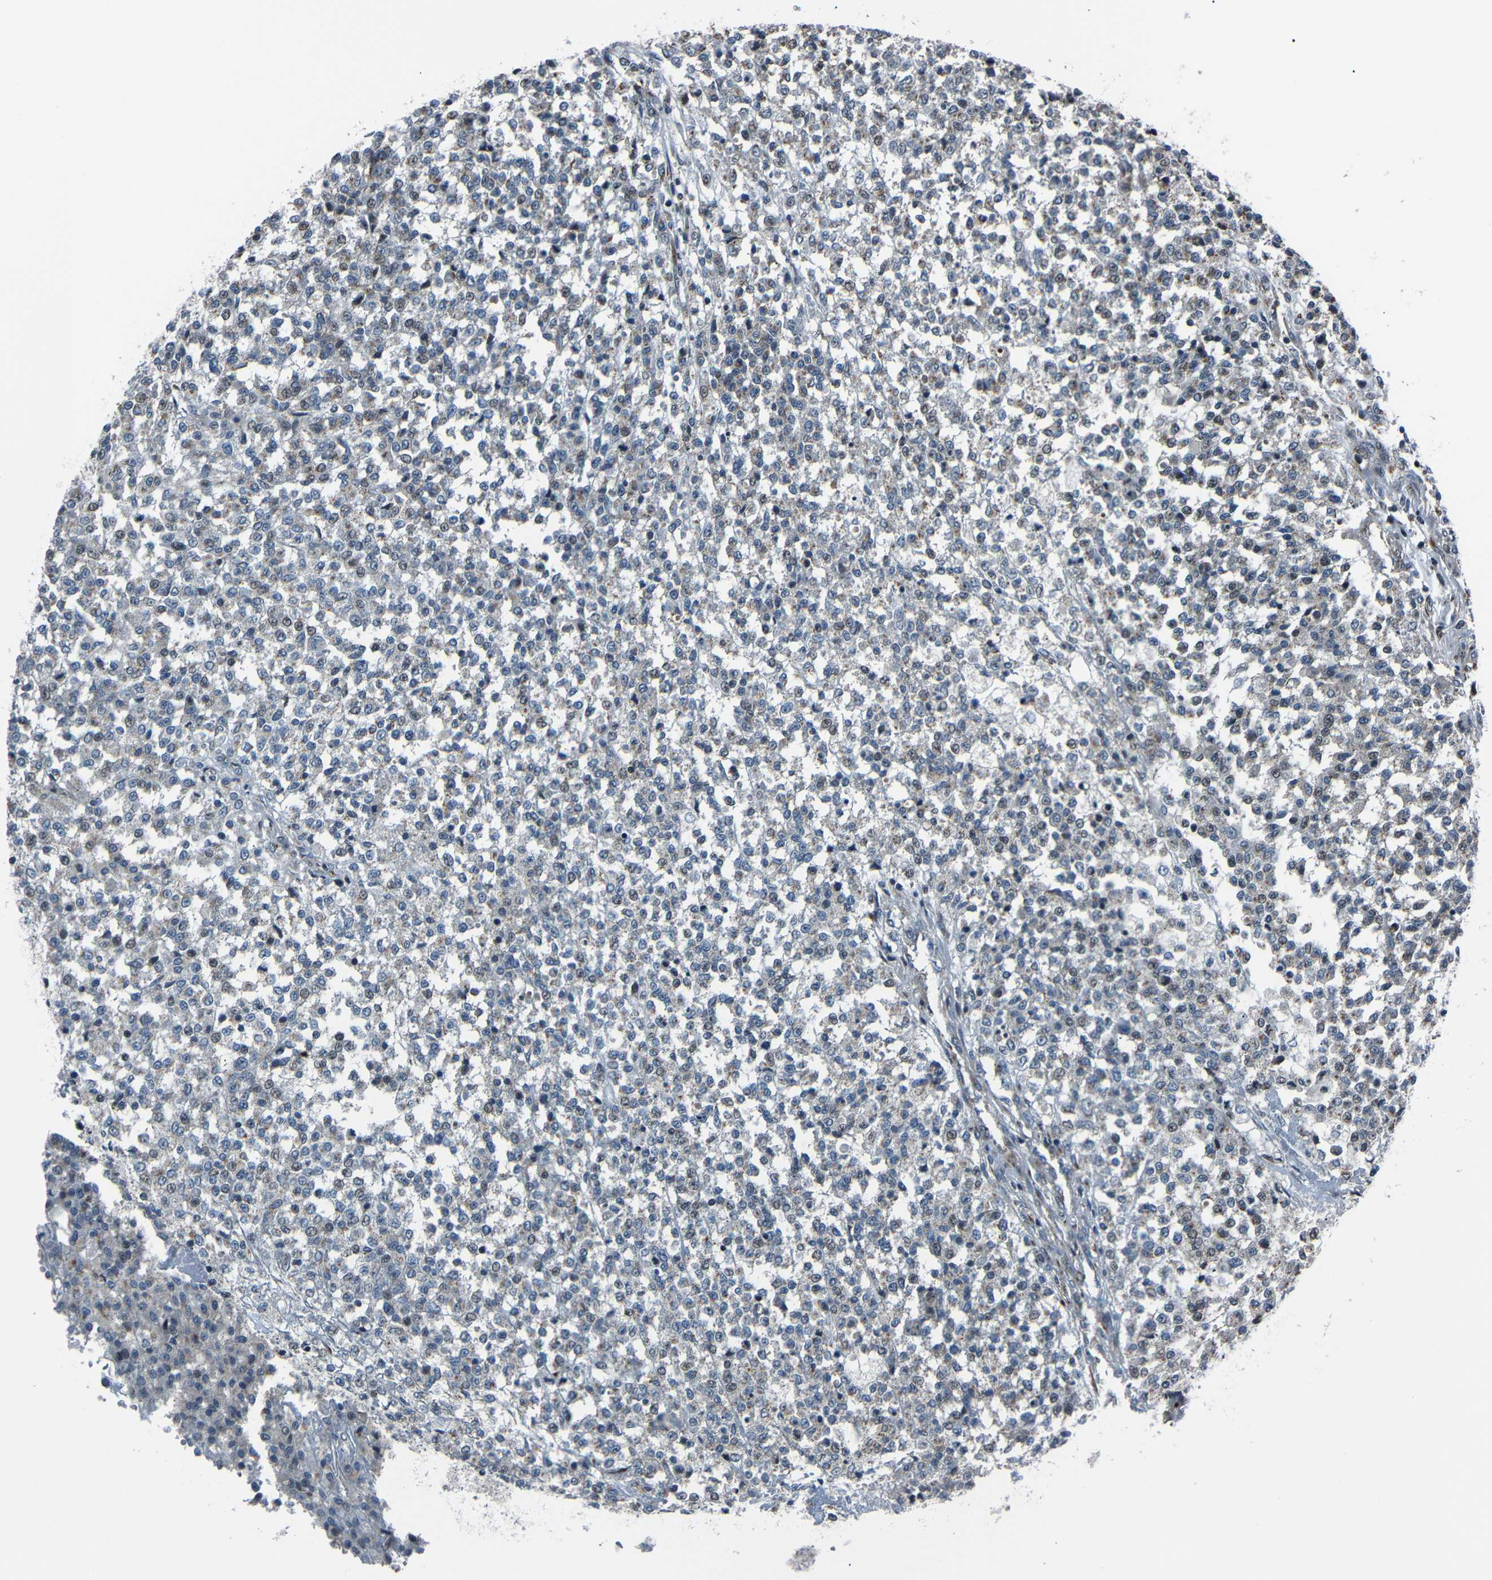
{"staining": {"intensity": "weak", "quantity": "<25%", "location": "nuclear"}, "tissue": "testis cancer", "cell_type": "Tumor cells", "image_type": "cancer", "snomed": [{"axis": "morphology", "description": "Seminoma, NOS"}, {"axis": "topography", "description": "Testis"}], "caption": "Immunohistochemistry (IHC) histopathology image of testis cancer (seminoma) stained for a protein (brown), which demonstrates no expression in tumor cells. The staining was performed using DAB to visualize the protein expression in brown, while the nuclei were stained in blue with hematoxylin (Magnification: 20x).", "gene": "AKAP9", "patient": {"sex": "male", "age": 59}}